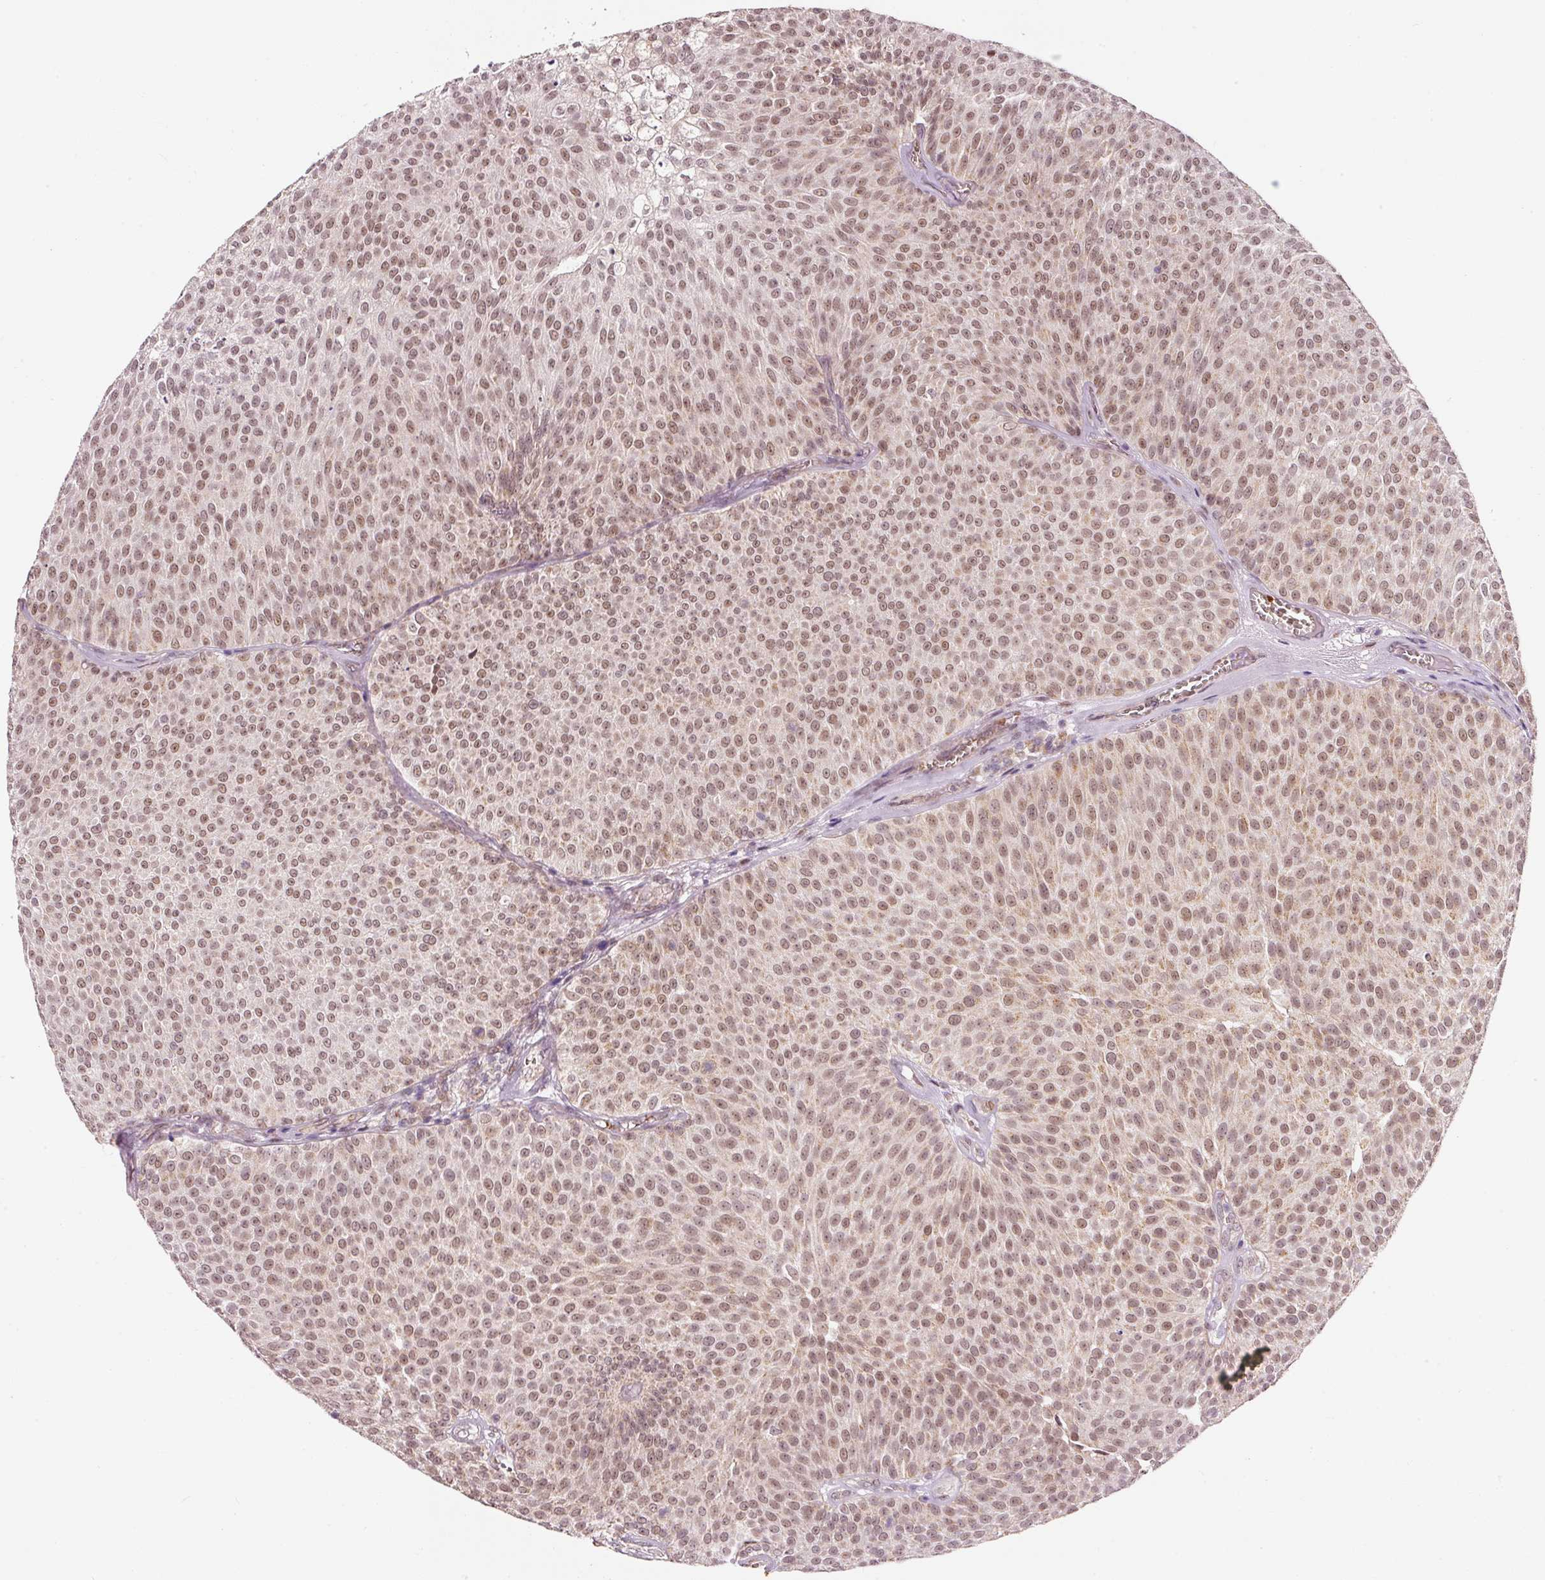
{"staining": {"intensity": "moderate", "quantity": ">75%", "location": "cytoplasmic/membranous,nuclear"}, "tissue": "urothelial cancer", "cell_type": "Tumor cells", "image_type": "cancer", "snomed": [{"axis": "morphology", "description": "Urothelial carcinoma, Low grade"}, {"axis": "topography", "description": "Urinary bladder"}], "caption": "Immunohistochemistry (DAB) staining of human low-grade urothelial carcinoma exhibits moderate cytoplasmic/membranous and nuclear protein staining in about >75% of tumor cells. (Brightfield microscopy of DAB IHC at high magnification).", "gene": "ZNF460", "patient": {"sex": "female", "age": 79}}